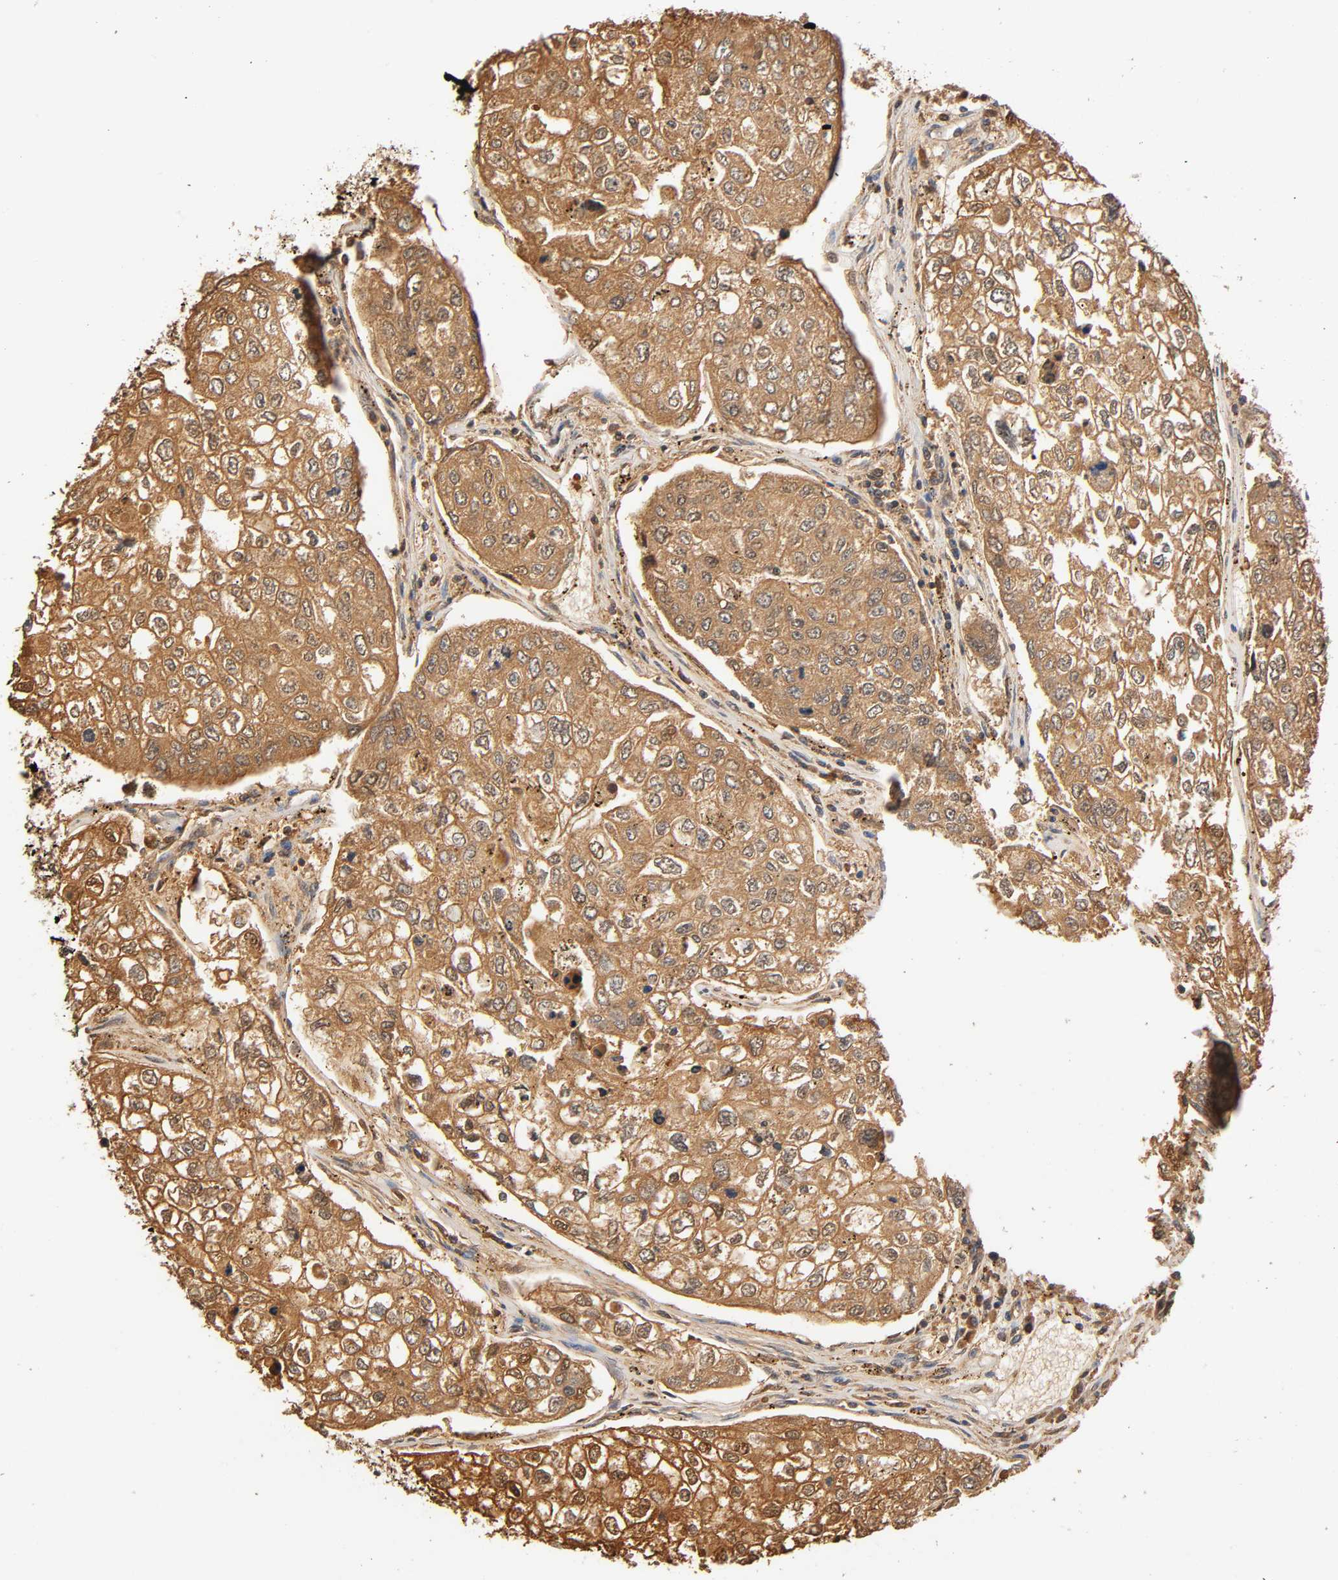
{"staining": {"intensity": "moderate", "quantity": ">75%", "location": "cytoplasmic/membranous"}, "tissue": "urothelial cancer", "cell_type": "Tumor cells", "image_type": "cancer", "snomed": [{"axis": "morphology", "description": "Urothelial carcinoma, High grade"}, {"axis": "topography", "description": "Lymph node"}, {"axis": "topography", "description": "Urinary bladder"}], "caption": "Urothelial carcinoma (high-grade) stained with DAB IHC displays medium levels of moderate cytoplasmic/membranous expression in approximately >75% of tumor cells.", "gene": "ALDOA", "patient": {"sex": "male", "age": 51}}